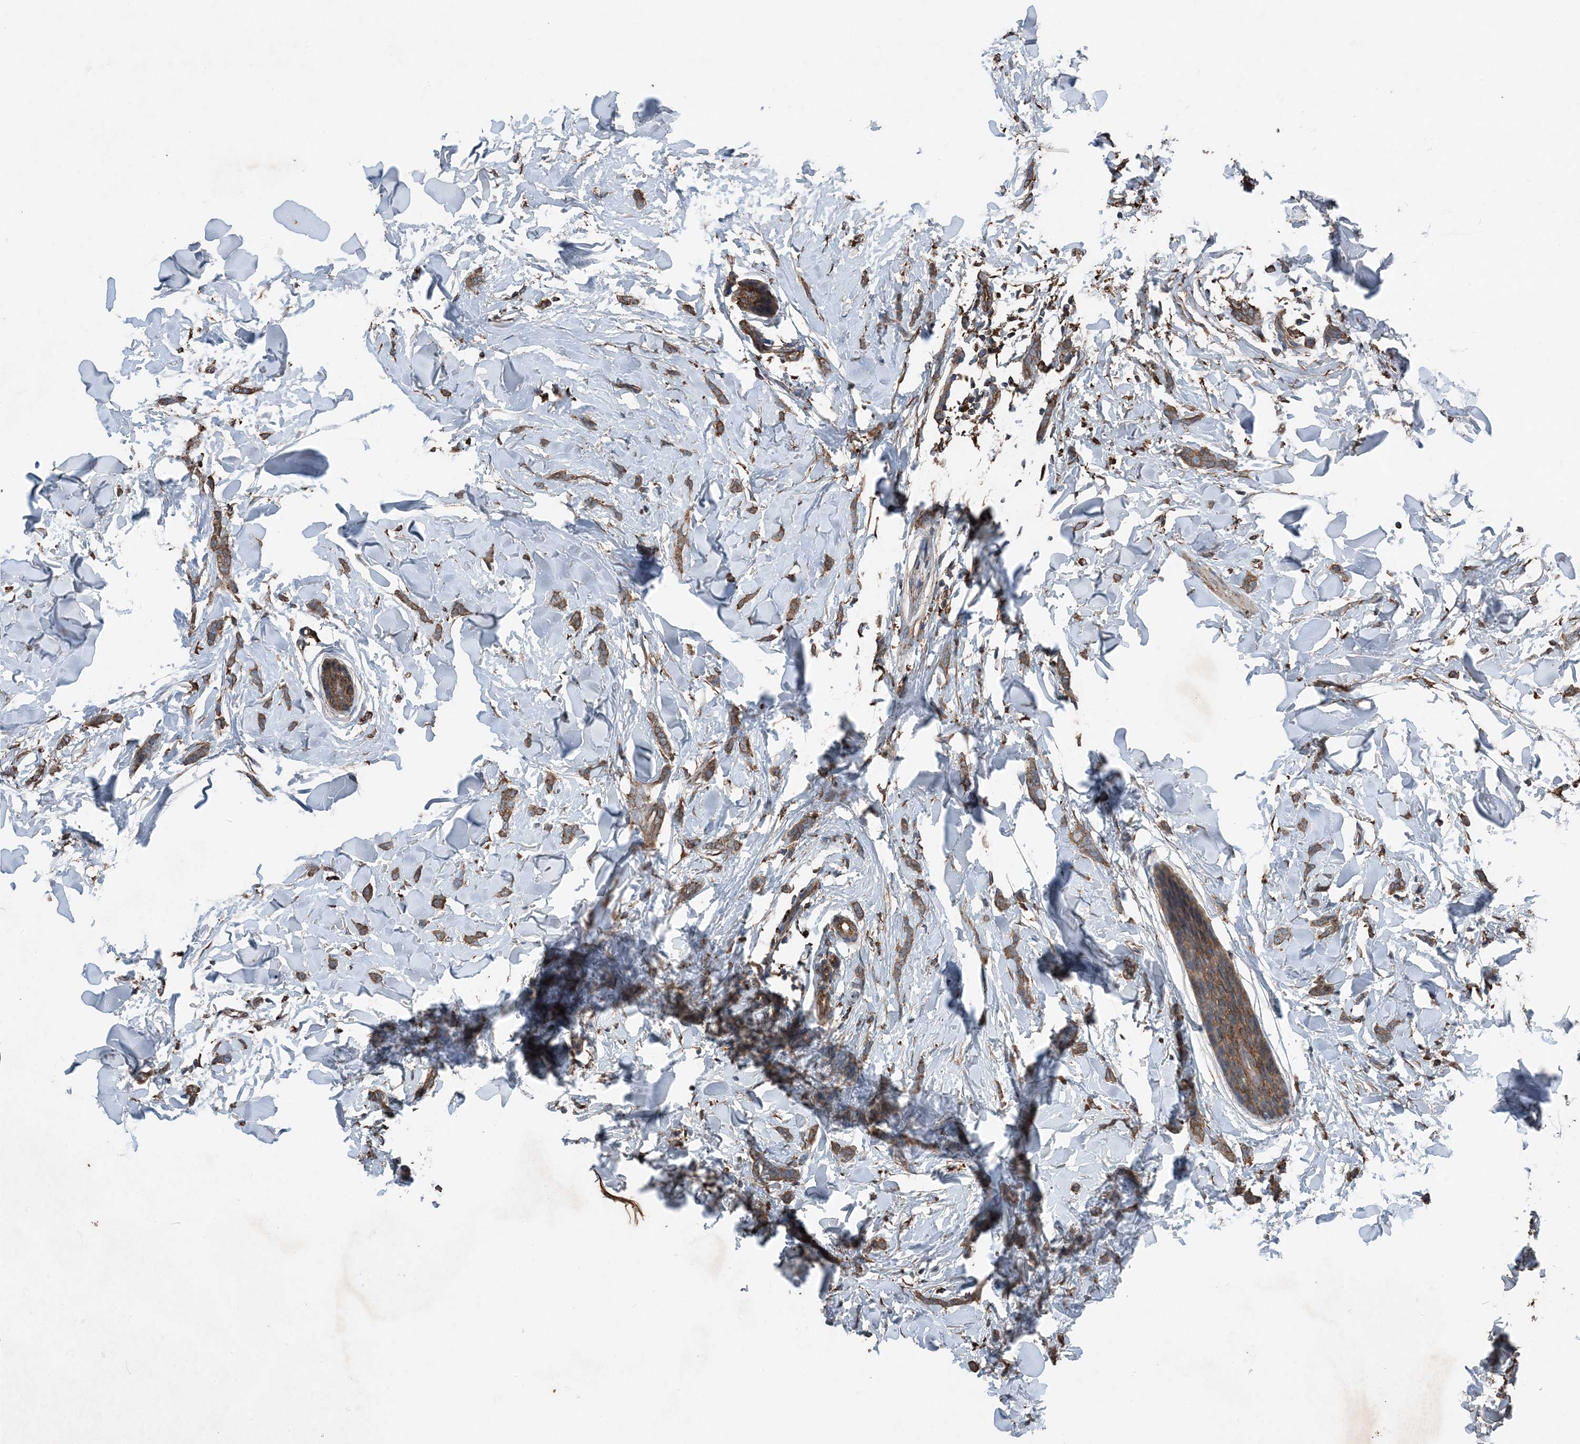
{"staining": {"intensity": "moderate", "quantity": ">75%", "location": "cytoplasmic/membranous"}, "tissue": "breast cancer", "cell_type": "Tumor cells", "image_type": "cancer", "snomed": [{"axis": "morphology", "description": "Lobular carcinoma"}, {"axis": "topography", "description": "Skin"}, {"axis": "topography", "description": "Breast"}], "caption": "Breast lobular carcinoma tissue demonstrates moderate cytoplasmic/membranous positivity in approximately >75% of tumor cells, visualized by immunohistochemistry. The protein of interest is shown in brown color, while the nuclei are stained blue.", "gene": "PDIA6", "patient": {"sex": "female", "age": 46}}